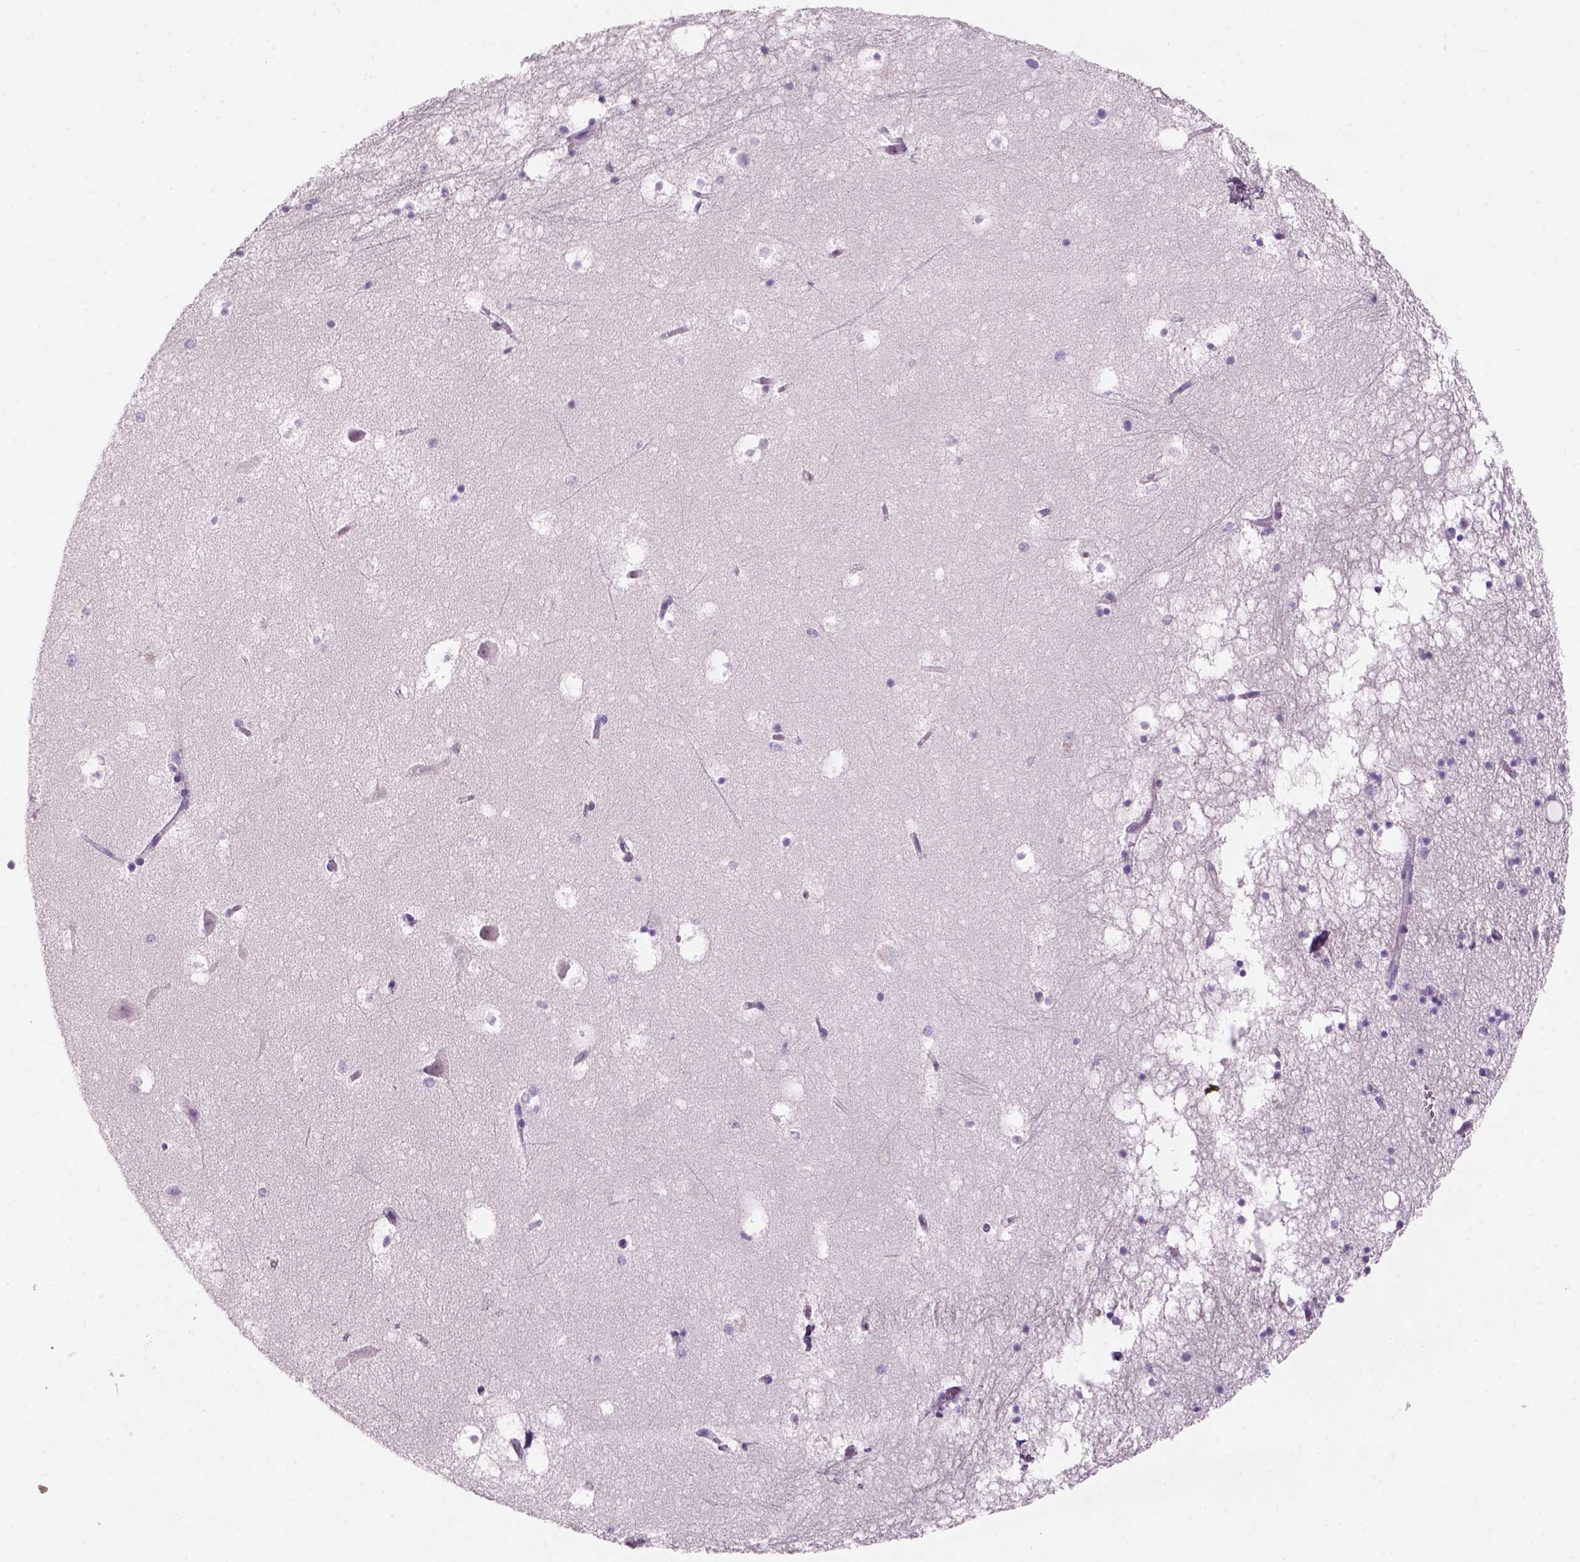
{"staining": {"intensity": "negative", "quantity": "none", "location": "none"}, "tissue": "hippocampus", "cell_type": "Glial cells", "image_type": "normal", "snomed": [{"axis": "morphology", "description": "Normal tissue, NOS"}, {"axis": "topography", "description": "Hippocampus"}], "caption": "Normal hippocampus was stained to show a protein in brown. There is no significant expression in glial cells. Brightfield microscopy of IHC stained with DAB (3,3'-diaminobenzidine) (brown) and hematoxylin (blue), captured at high magnification.", "gene": "KRT25", "patient": {"sex": "male", "age": 58}}